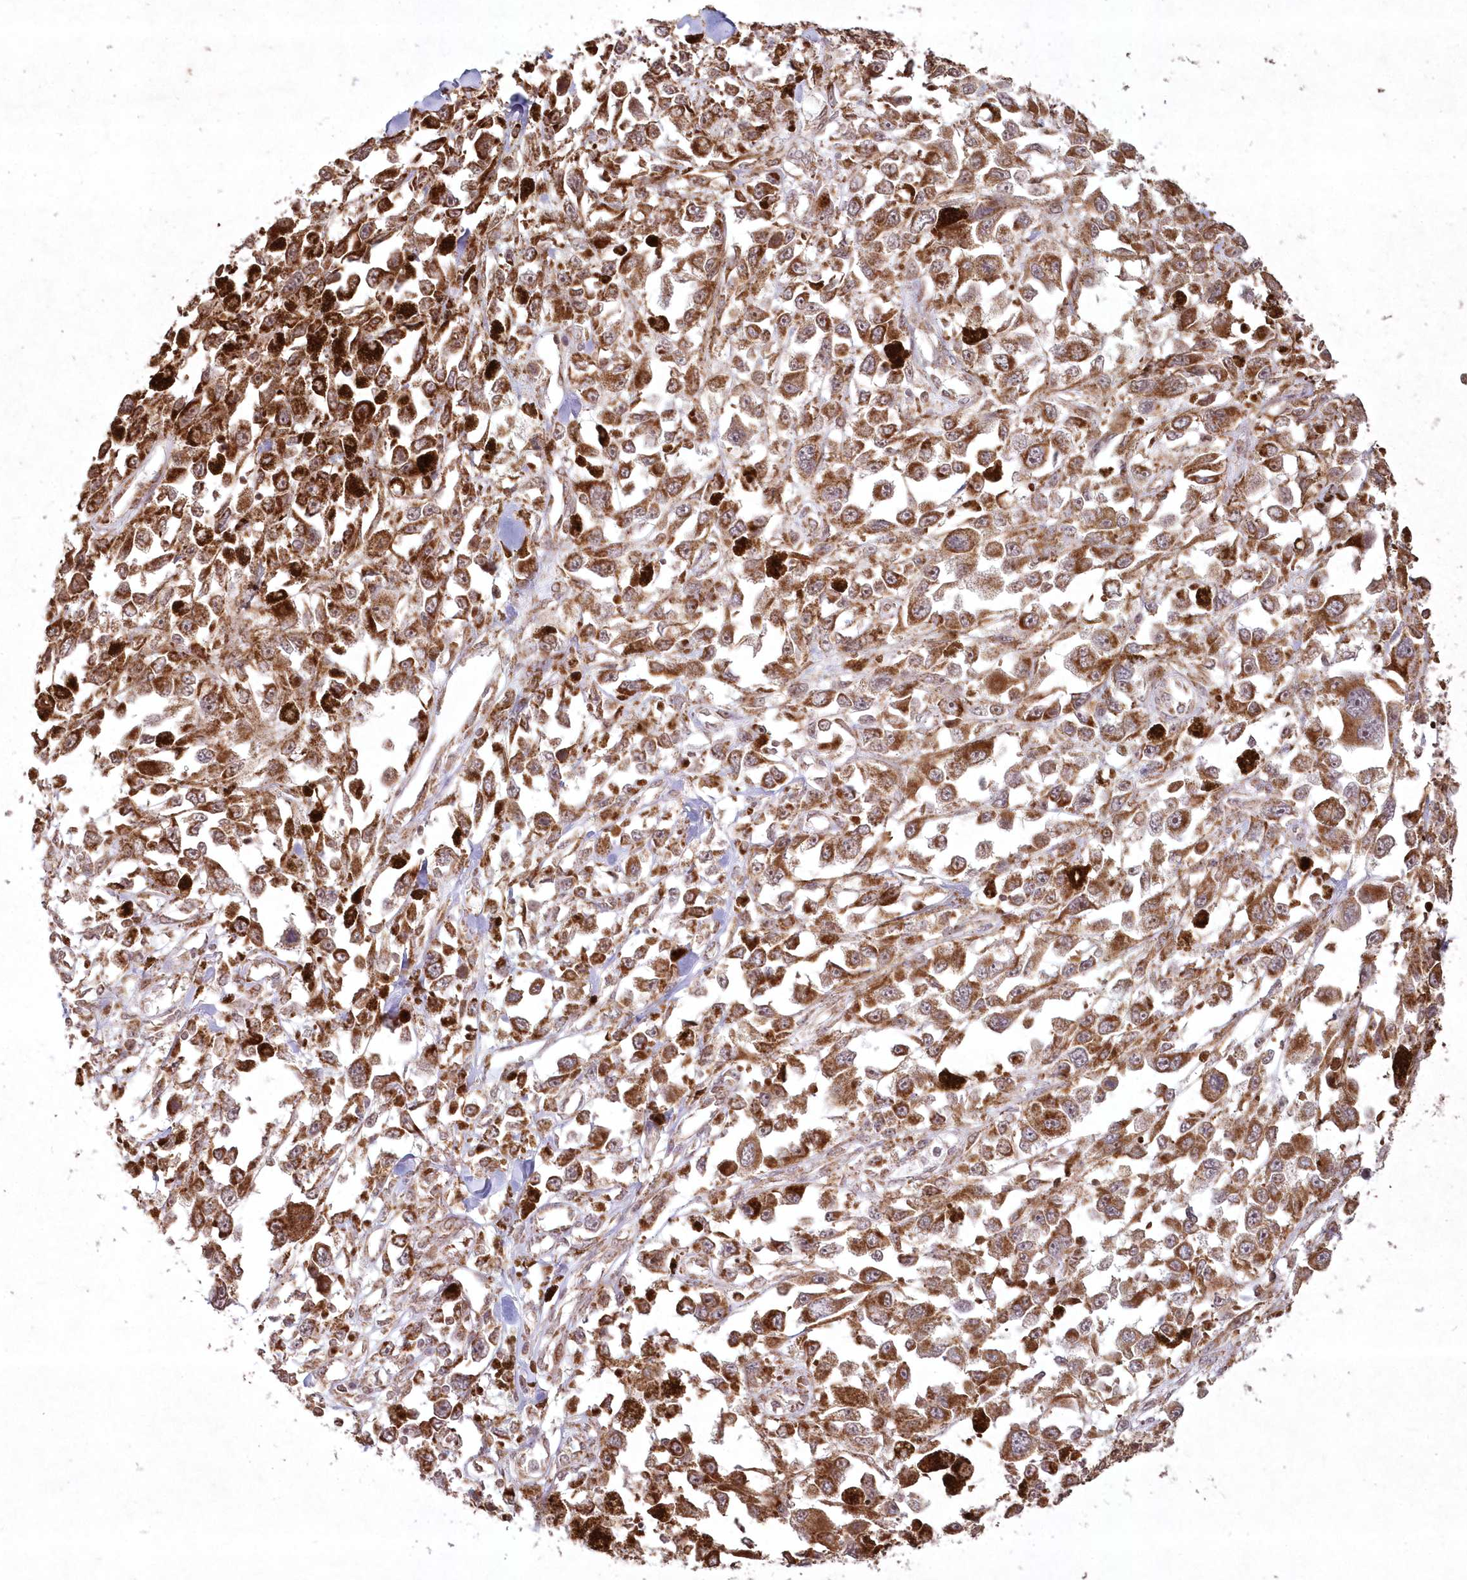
{"staining": {"intensity": "strong", "quantity": ">75%", "location": "cytoplasmic/membranous"}, "tissue": "melanoma", "cell_type": "Tumor cells", "image_type": "cancer", "snomed": [{"axis": "morphology", "description": "Malignant melanoma, Metastatic site"}, {"axis": "topography", "description": "Lymph node"}], "caption": "Protein expression analysis of malignant melanoma (metastatic site) shows strong cytoplasmic/membranous positivity in about >75% of tumor cells.", "gene": "LRPPRC", "patient": {"sex": "male", "age": 59}}